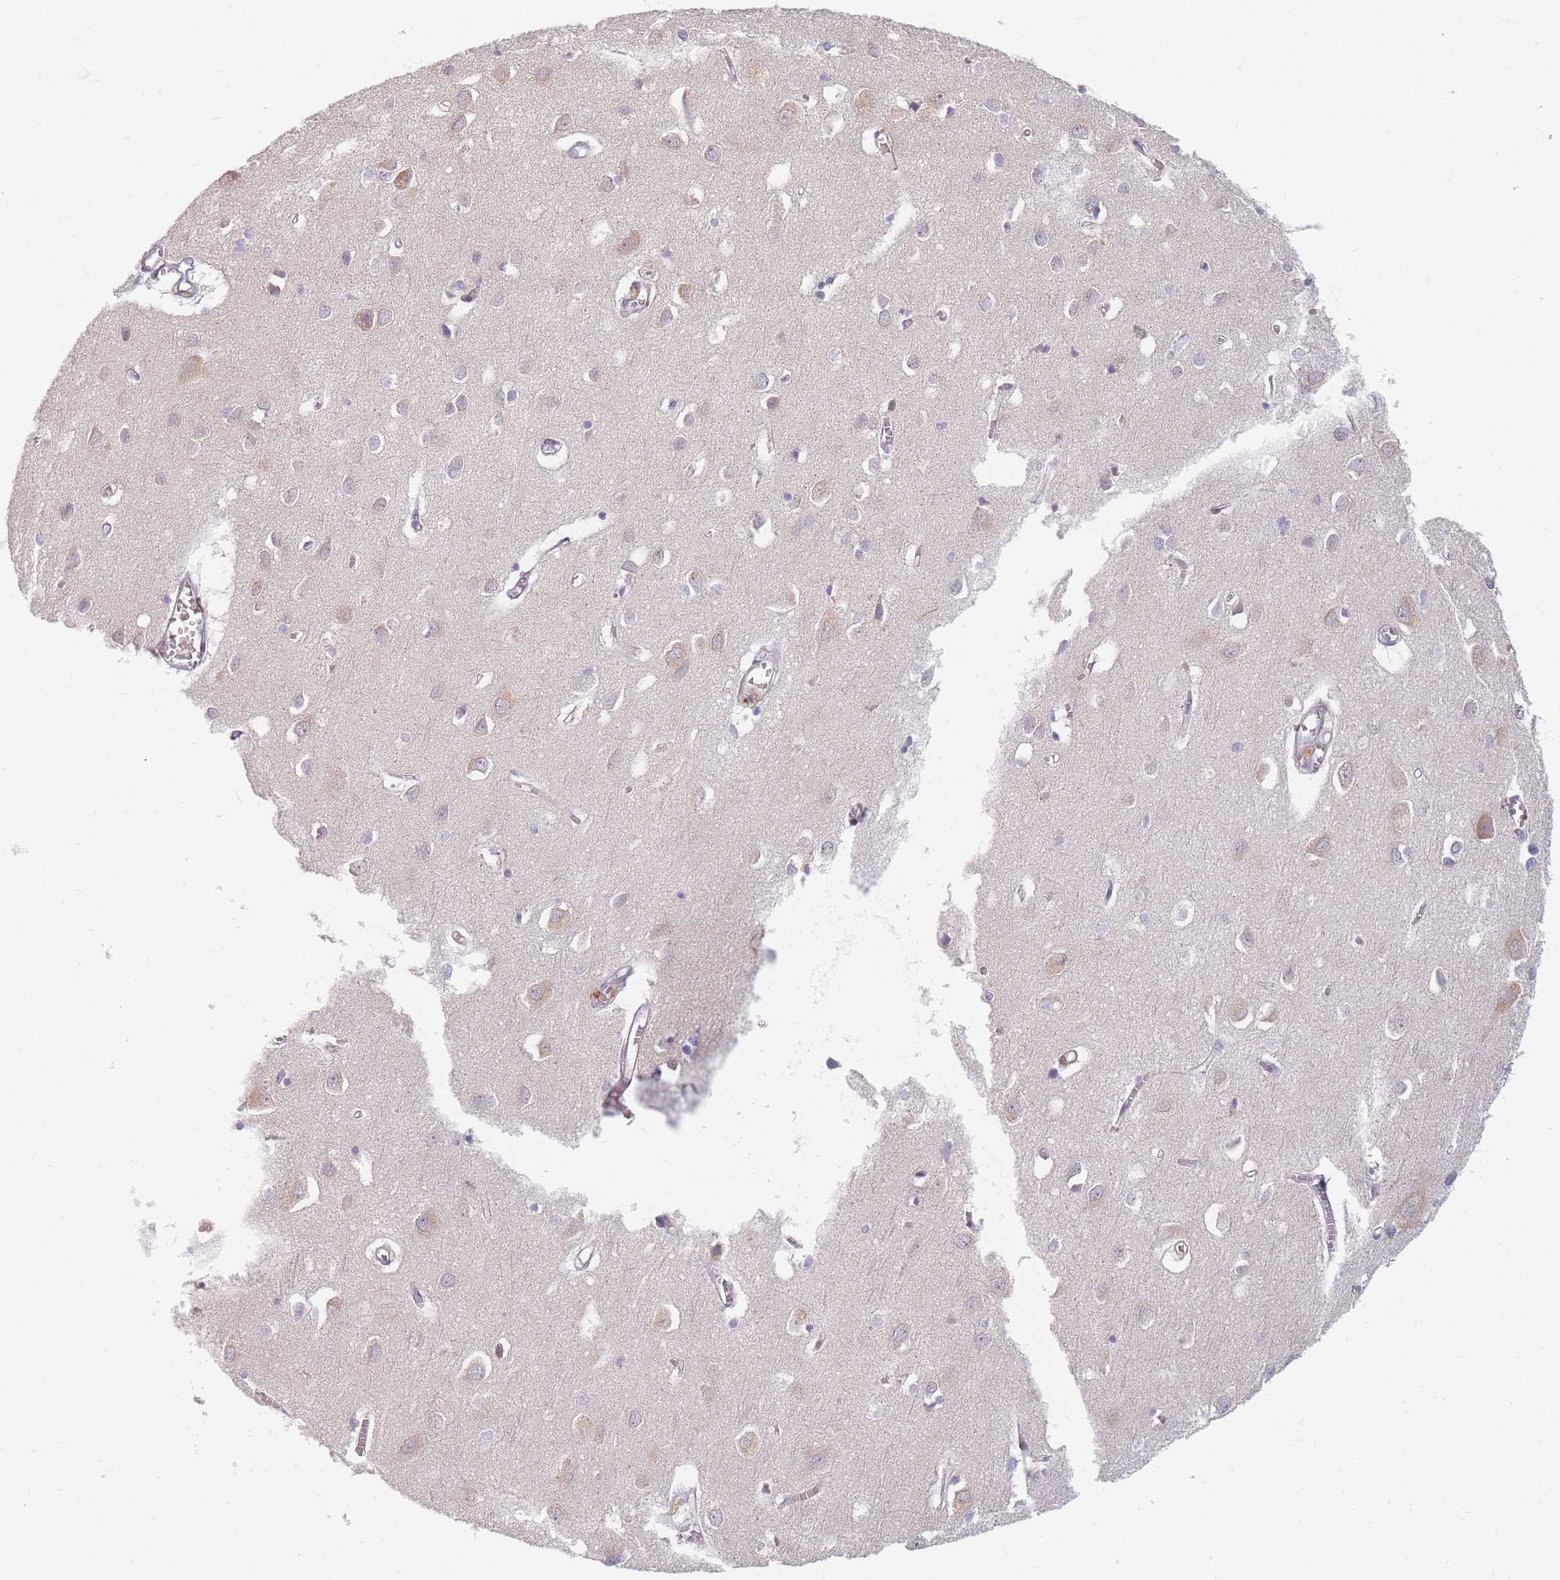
{"staining": {"intensity": "negative", "quantity": "none", "location": "none"}, "tissue": "cerebral cortex", "cell_type": "Endothelial cells", "image_type": "normal", "snomed": [{"axis": "morphology", "description": "Normal tissue, NOS"}, {"axis": "topography", "description": "Cerebral cortex"}], "caption": "Cerebral cortex stained for a protein using IHC reveals no staining endothelial cells.", "gene": "TMOD1", "patient": {"sex": "female", "age": 64}}